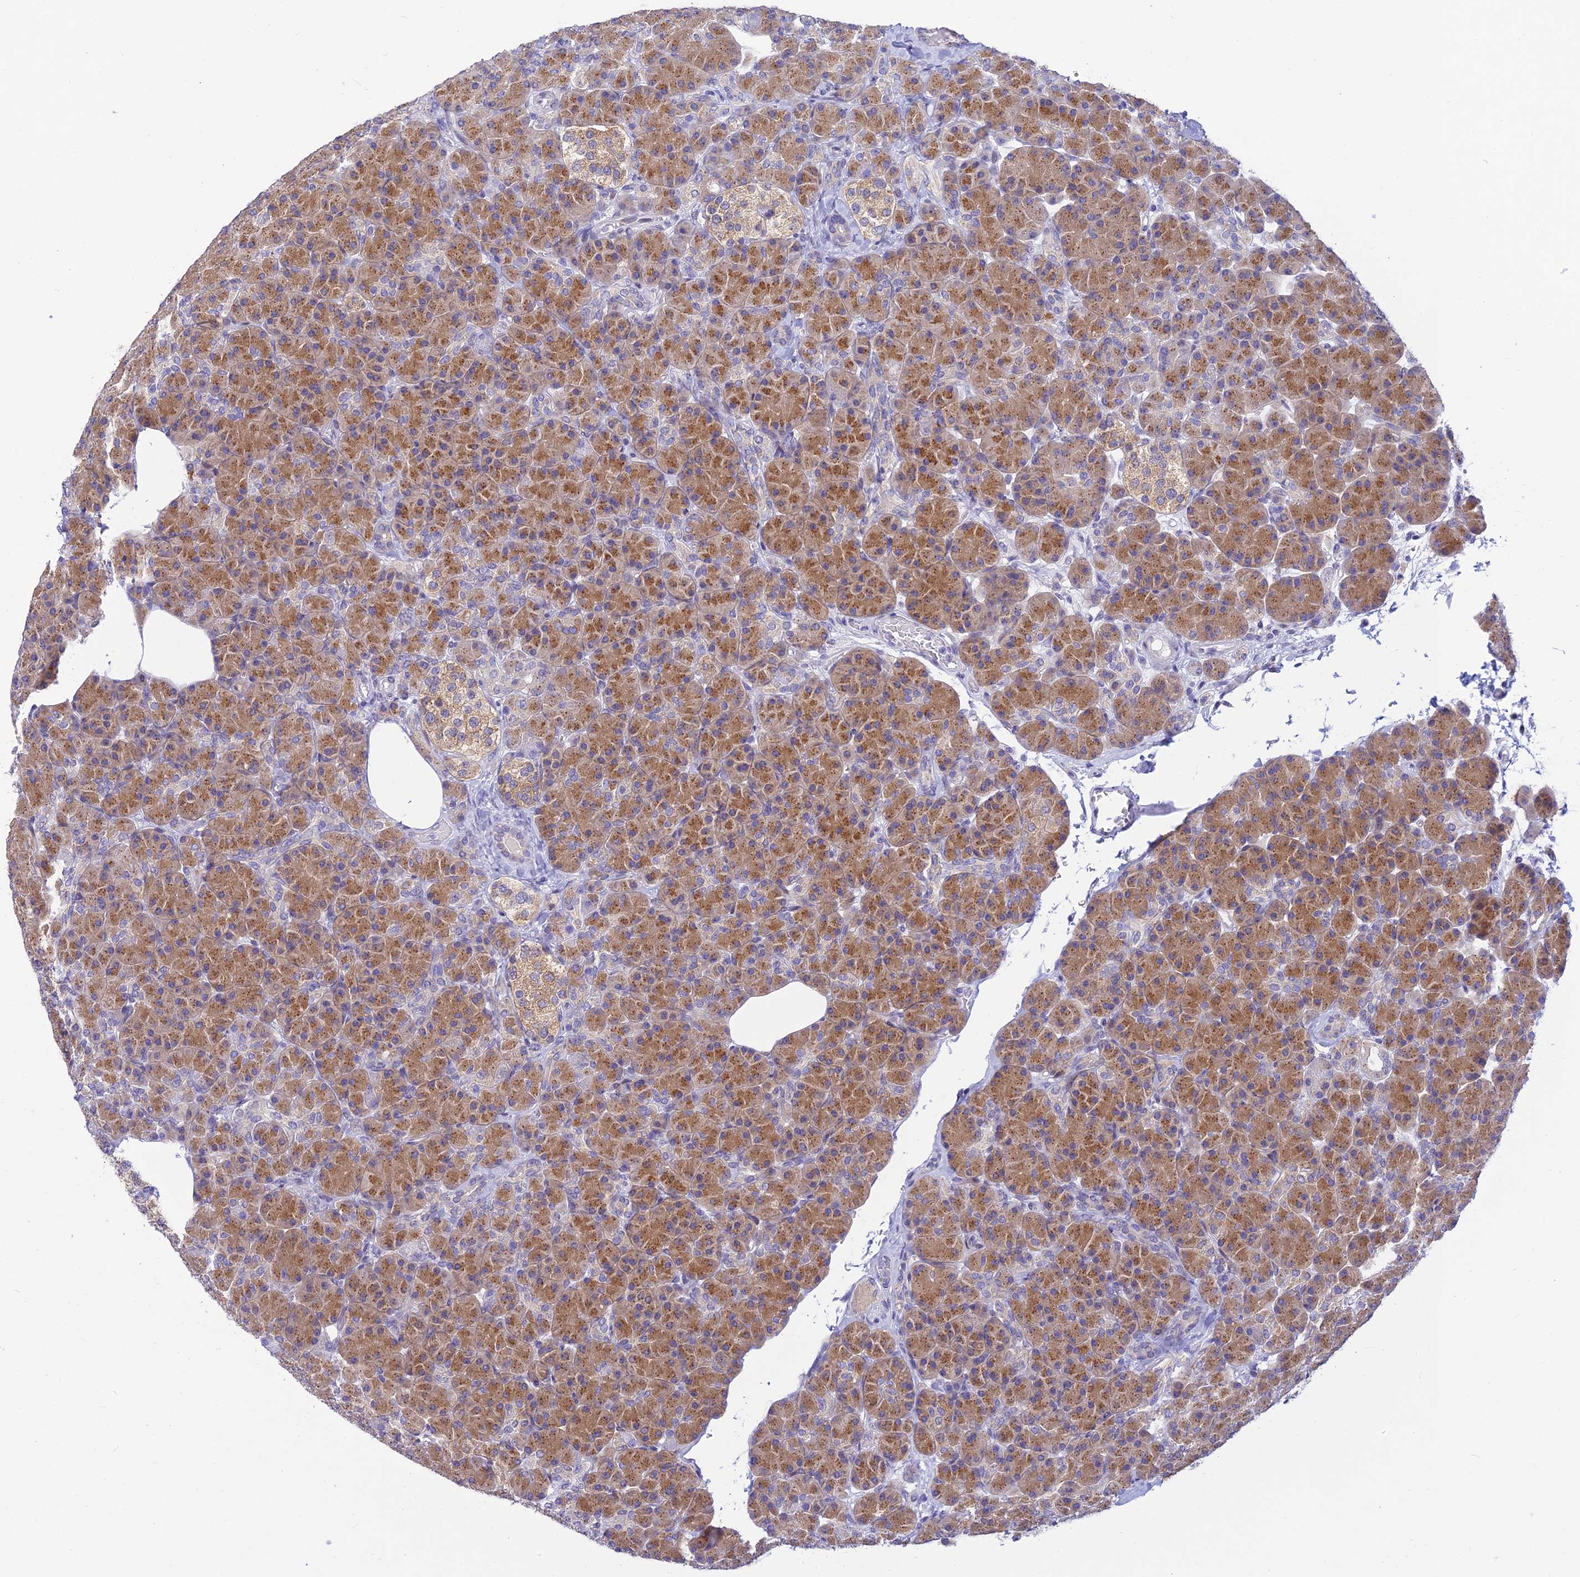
{"staining": {"intensity": "moderate", "quantity": ">75%", "location": "cytoplasmic/membranous"}, "tissue": "pancreas", "cell_type": "Exocrine glandular cells", "image_type": "normal", "snomed": [{"axis": "morphology", "description": "Normal tissue, NOS"}, {"axis": "topography", "description": "Pancreas"}], "caption": "Immunohistochemistry (IHC) micrograph of normal pancreas: pancreas stained using immunohistochemistry displays medium levels of moderate protein expression localized specifically in the cytoplasmic/membranous of exocrine glandular cells, appearing as a cytoplasmic/membranous brown color.", "gene": "INKA1", "patient": {"sex": "female", "age": 43}}